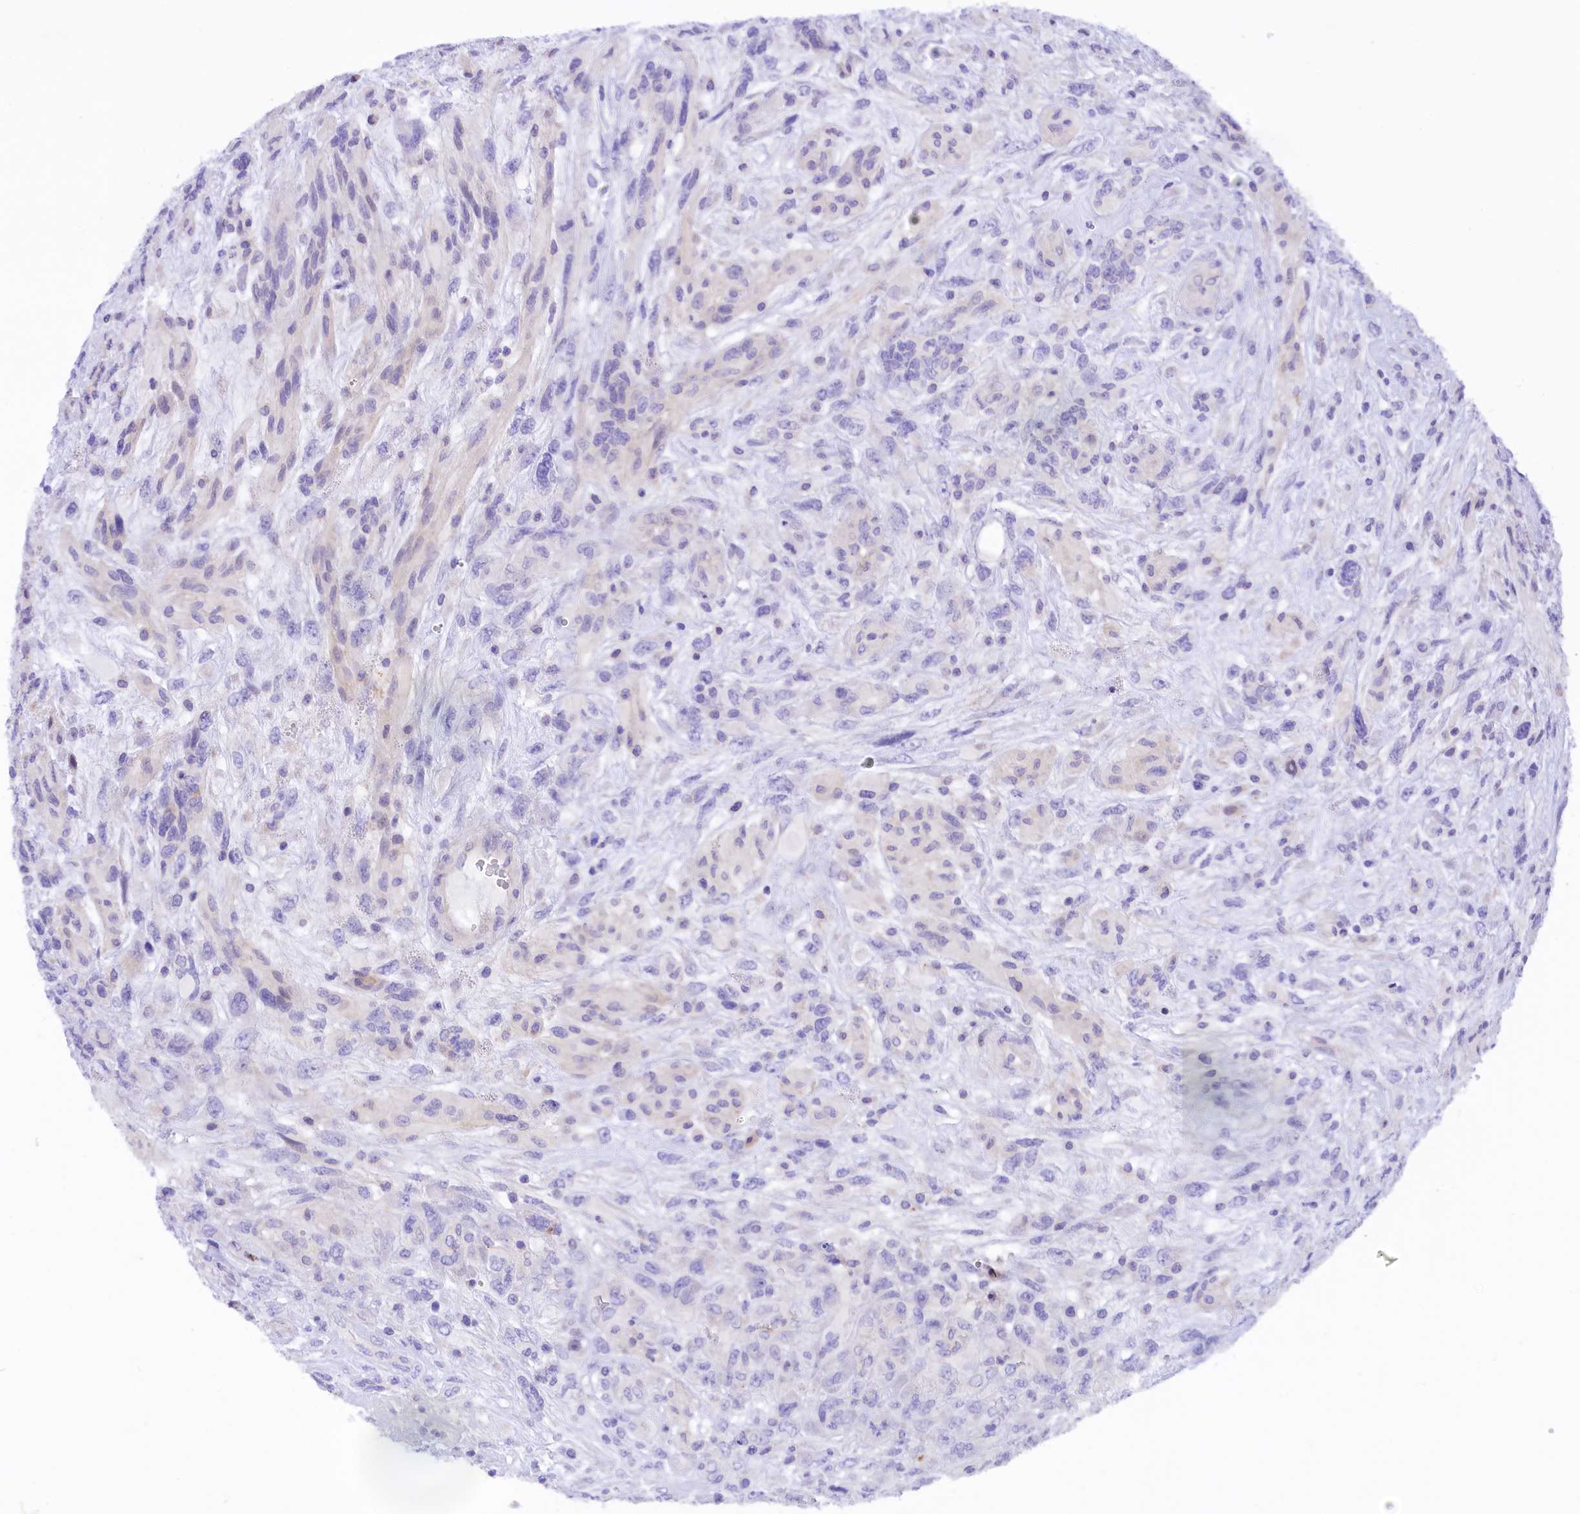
{"staining": {"intensity": "negative", "quantity": "none", "location": "none"}, "tissue": "glioma", "cell_type": "Tumor cells", "image_type": "cancer", "snomed": [{"axis": "morphology", "description": "Glioma, malignant, High grade"}, {"axis": "topography", "description": "Brain"}], "caption": "Tumor cells are negative for brown protein staining in glioma. (IHC, brightfield microscopy, high magnification).", "gene": "COL6A5", "patient": {"sex": "male", "age": 61}}